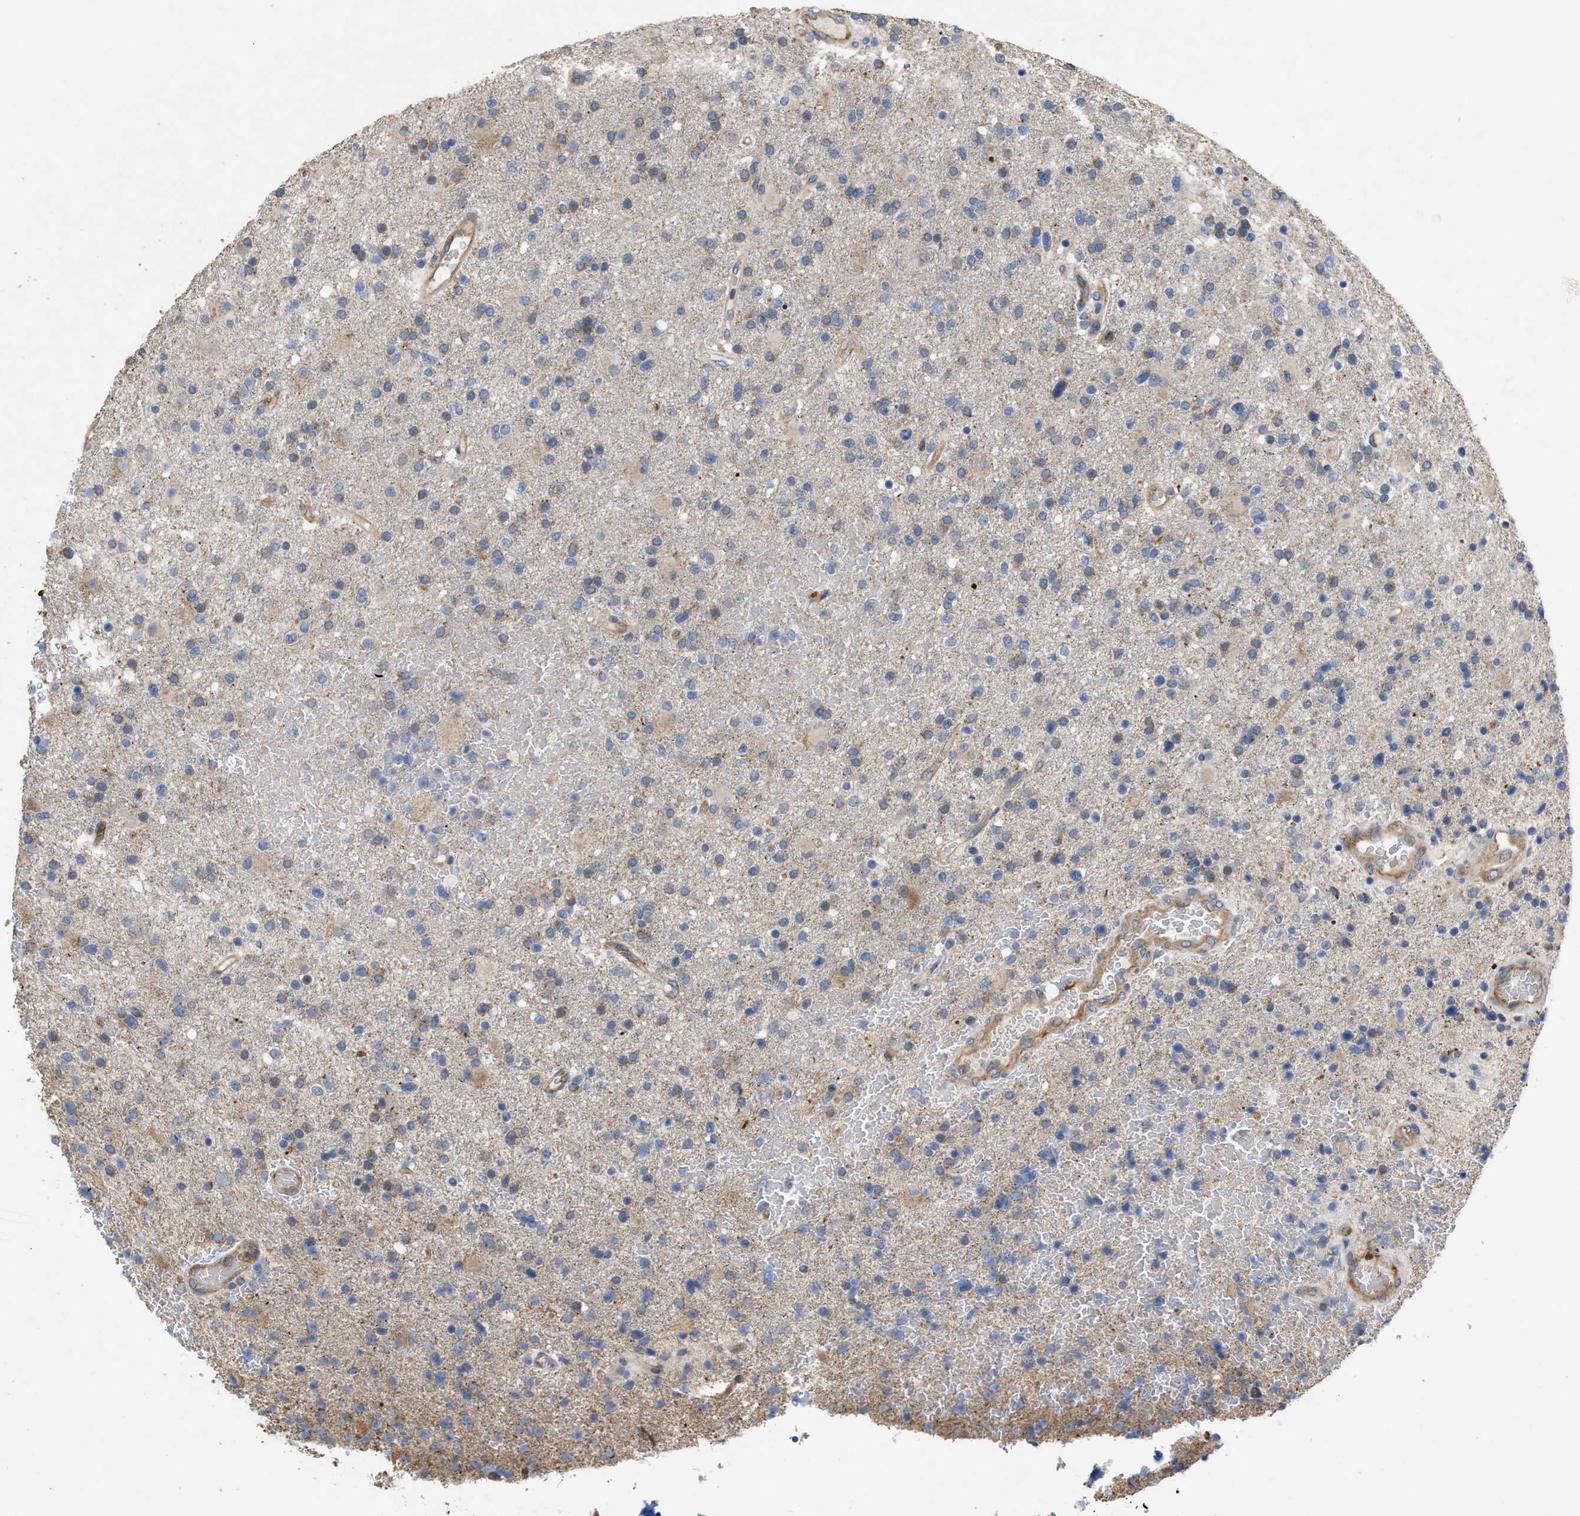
{"staining": {"intensity": "weak", "quantity": "<25%", "location": "cytoplasmic/membranous"}, "tissue": "glioma", "cell_type": "Tumor cells", "image_type": "cancer", "snomed": [{"axis": "morphology", "description": "Glioma, malignant, High grade"}, {"axis": "topography", "description": "Brain"}], "caption": "Tumor cells are negative for brown protein staining in glioma.", "gene": "SLC4A11", "patient": {"sex": "male", "age": 72}}